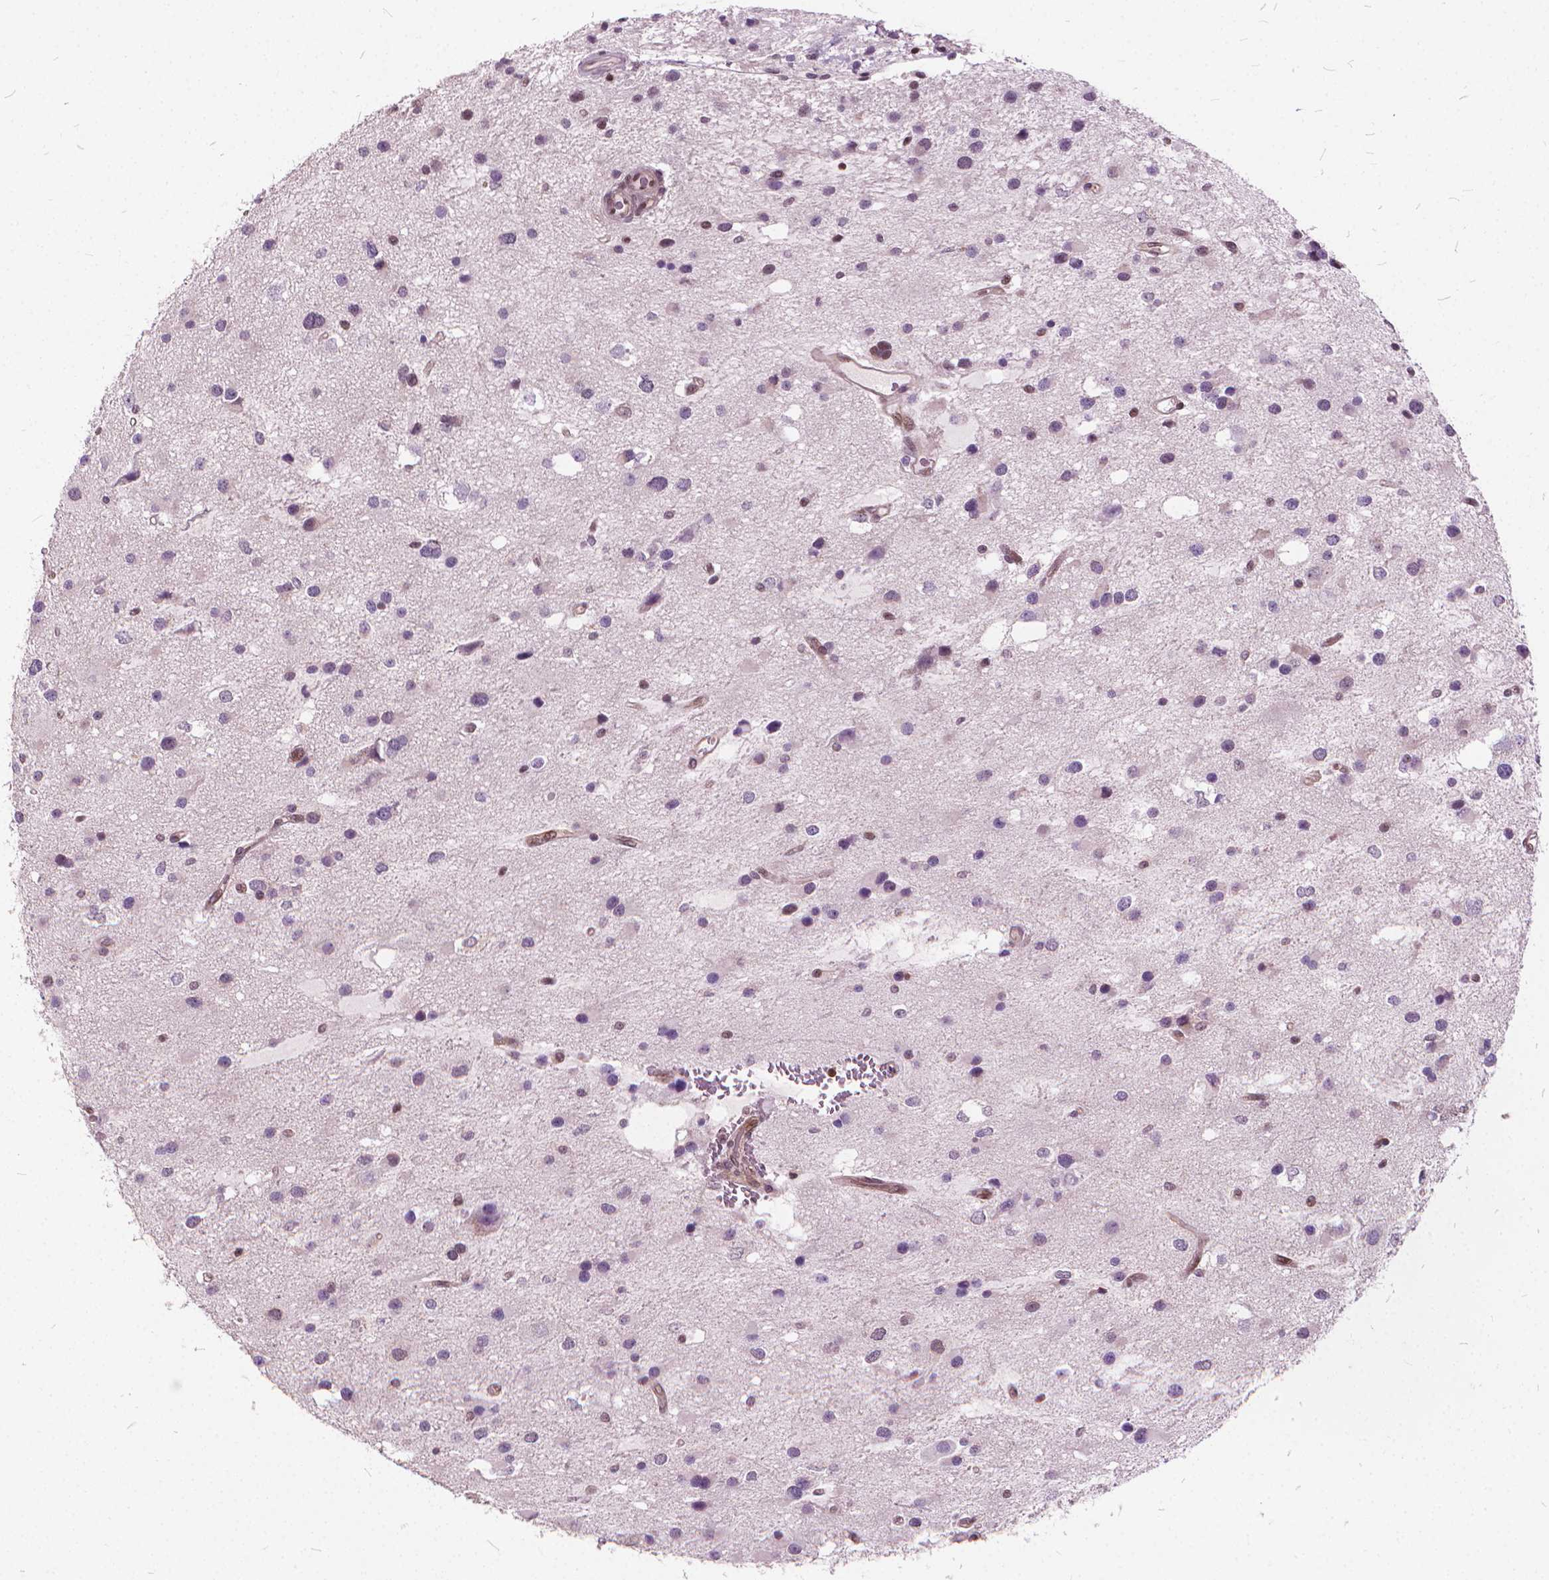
{"staining": {"intensity": "negative", "quantity": "none", "location": "none"}, "tissue": "glioma", "cell_type": "Tumor cells", "image_type": "cancer", "snomed": [{"axis": "morphology", "description": "Glioma, malignant, Low grade"}, {"axis": "topography", "description": "Brain"}], "caption": "High power microscopy photomicrograph of an IHC image of malignant glioma (low-grade), revealing no significant positivity in tumor cells.", "gene": "STAT5B", "patient": {"sex": "female", "age": 32}}